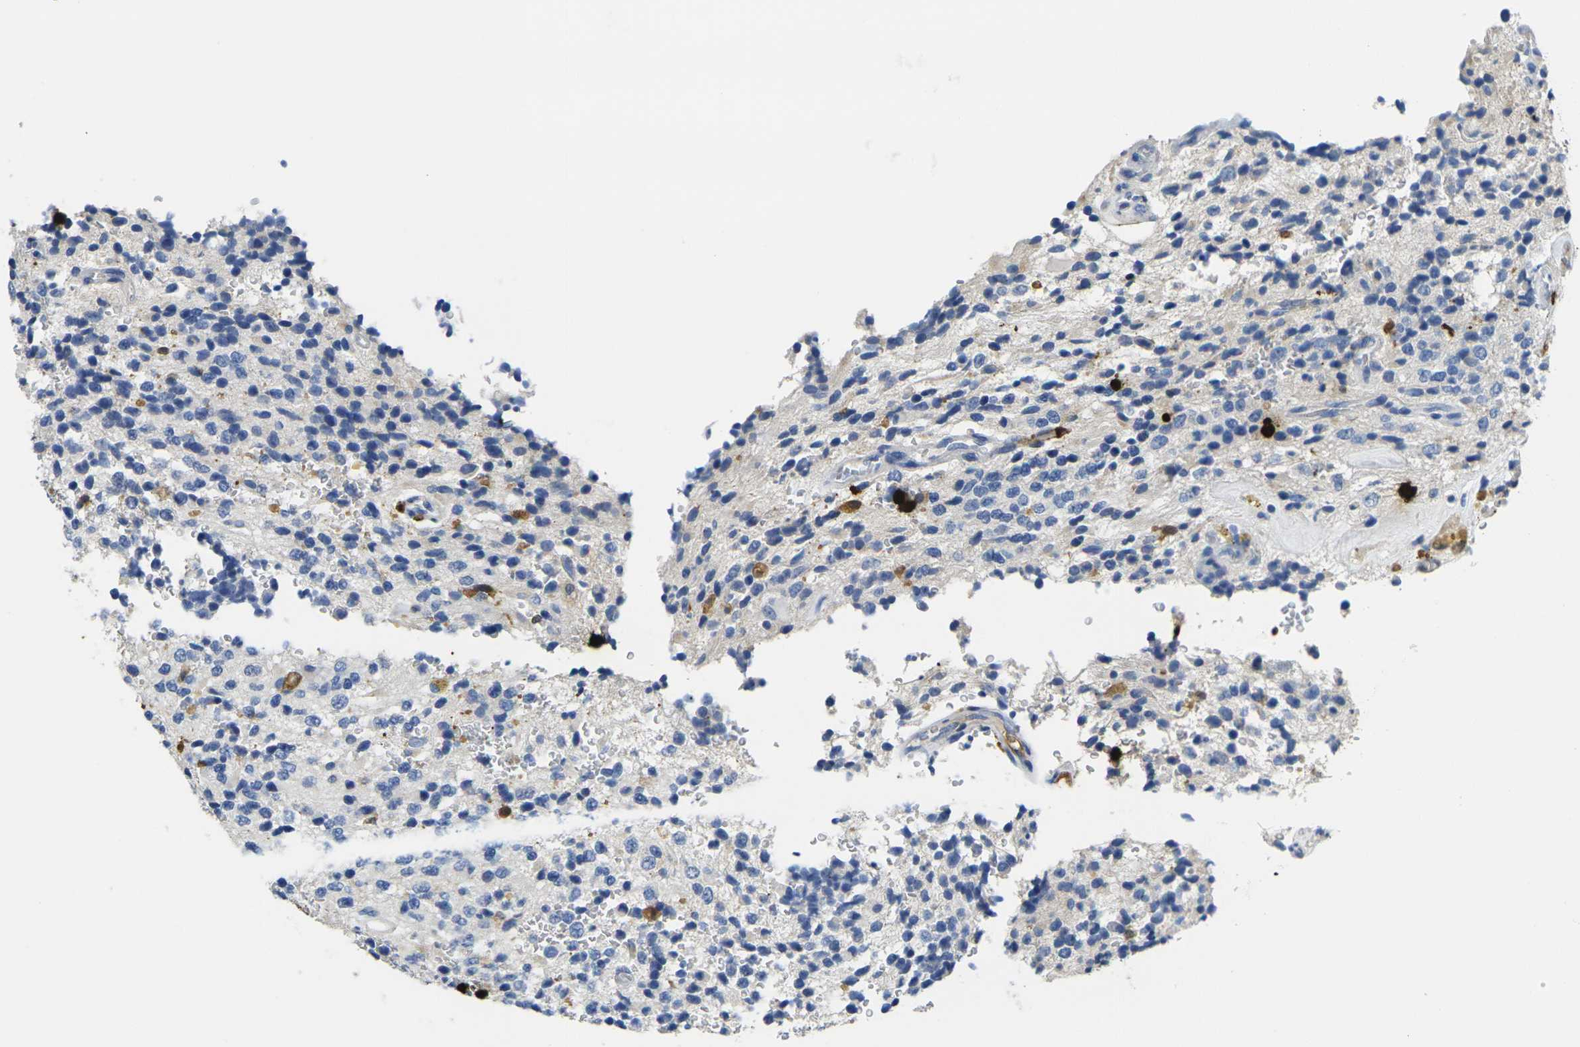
{"staining": {"intensity": "strong", "quantity": "<25%", "location": "cytoplasmic/membranous"}, "tissue": "glioma", "cell_type": "Tumor cells", "image_type": "cancer", "snomed": [{"axis": "morphology", "description": "Glioma, malignant, High grade"}, {"axis": "topography", "description": "pancreas cauda"}], "caption": "Immunohistochemical staining of human high-grade glioma (malignant) shows strong cytoplasmic/membranous protein positivity in about <25% of tumor cells. (Brightfield microscopy of DAB IHC at high magnification).", "gene": "S100A9", "patient": {"sex": "male", "age": 60}}